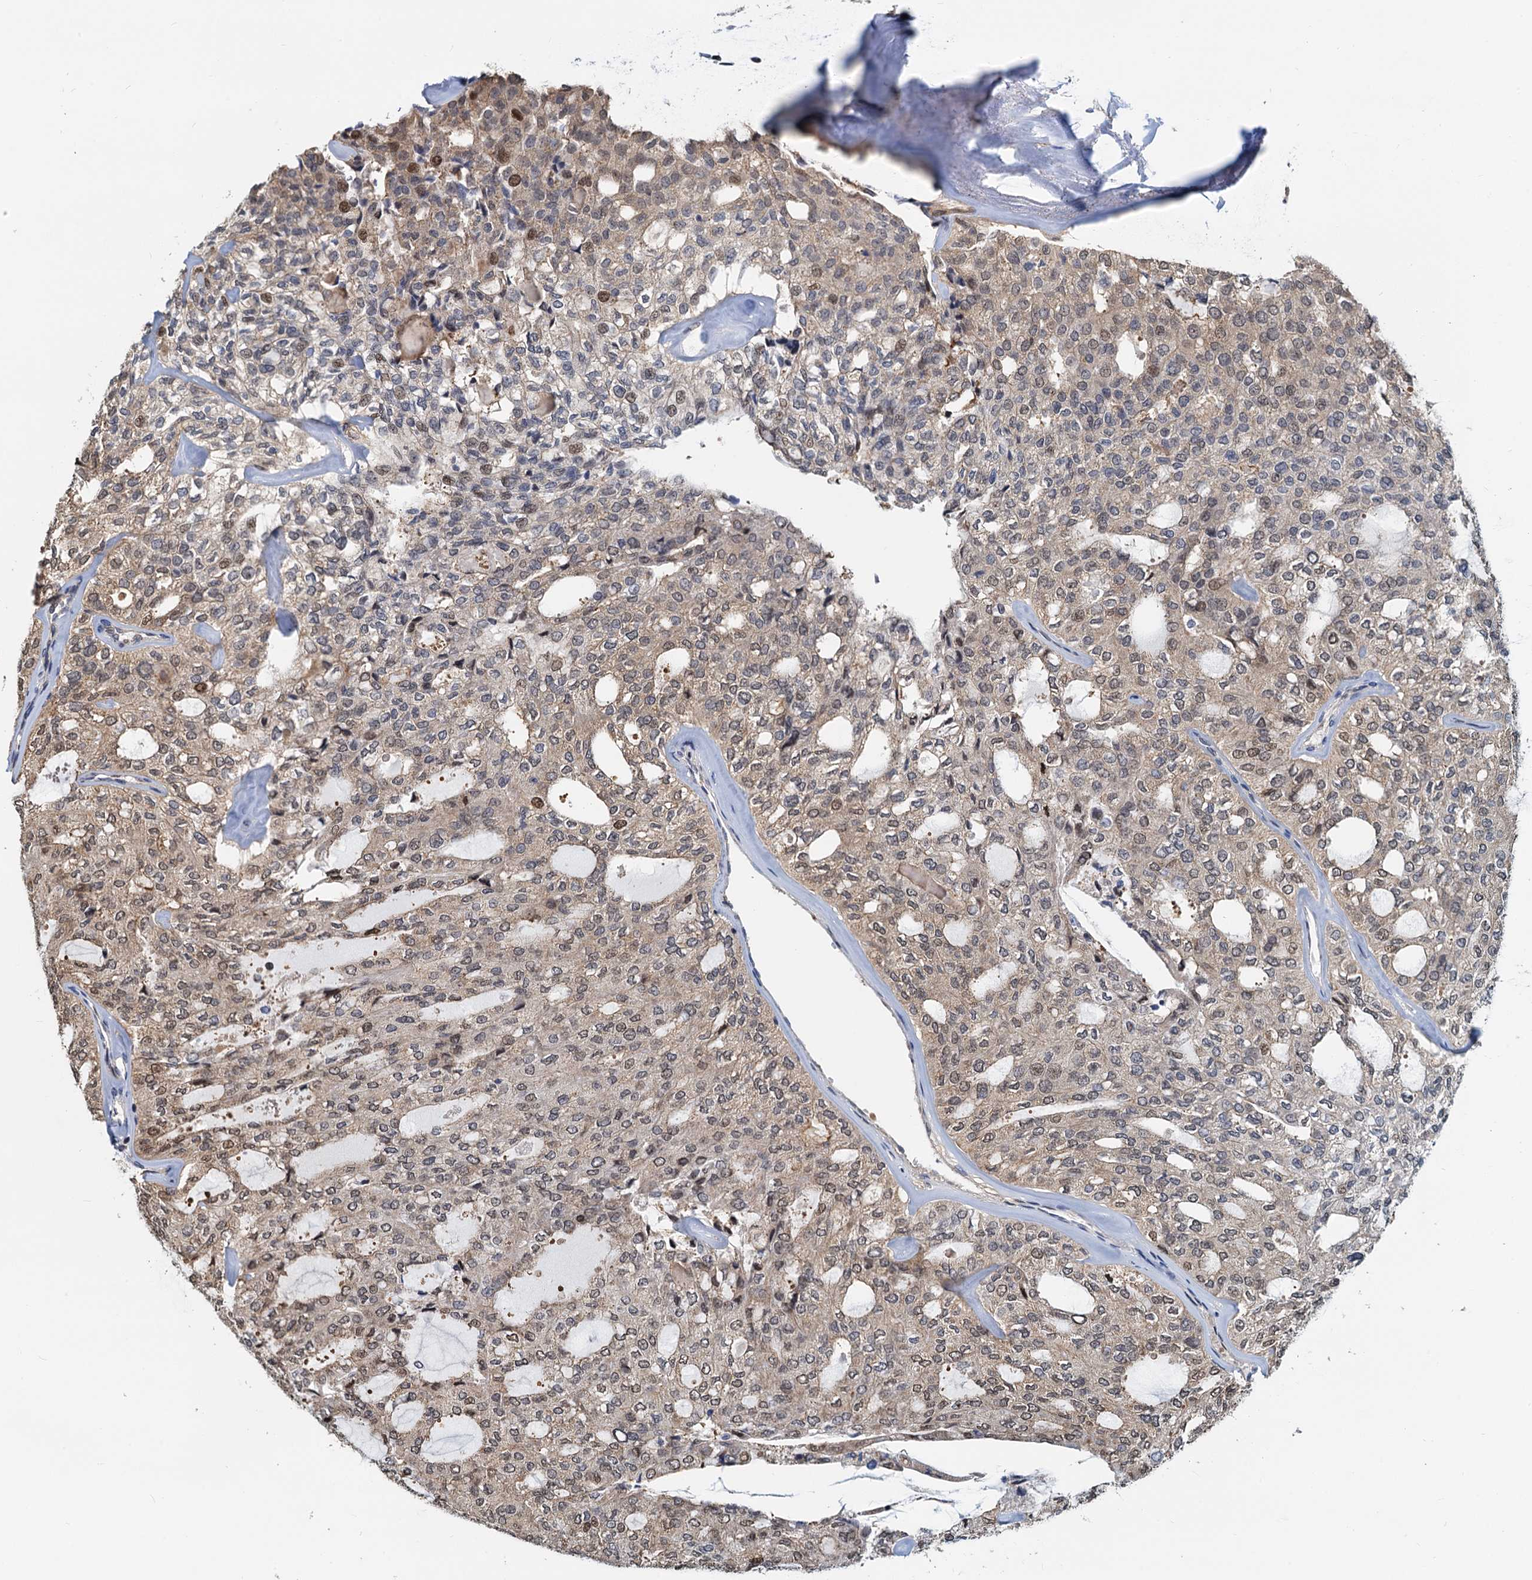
{"staining": {"intensity": "moderate", "quantity": "<25%", "location": "cytoplasmic/membranous,nuclear"}, "tissue": "thyroid cancer", "cell_type": "Tumor cells", "image_type": "cancer", "snomed": [{"axis": "morphology", "description": "Follicular adenoma carcinoma, NOS"}, {"axis": "topography", "description": "Thyroid gland"}], "caption": "Protein staining demonstrates moderate cytoplasmic/membranous and nuclear expression in approximately <25% of tumor cells in follicular adenoma carcinoma (thyroid).", "gene": "PTGES3", "patient": {"sex": "male", "age": 75}}